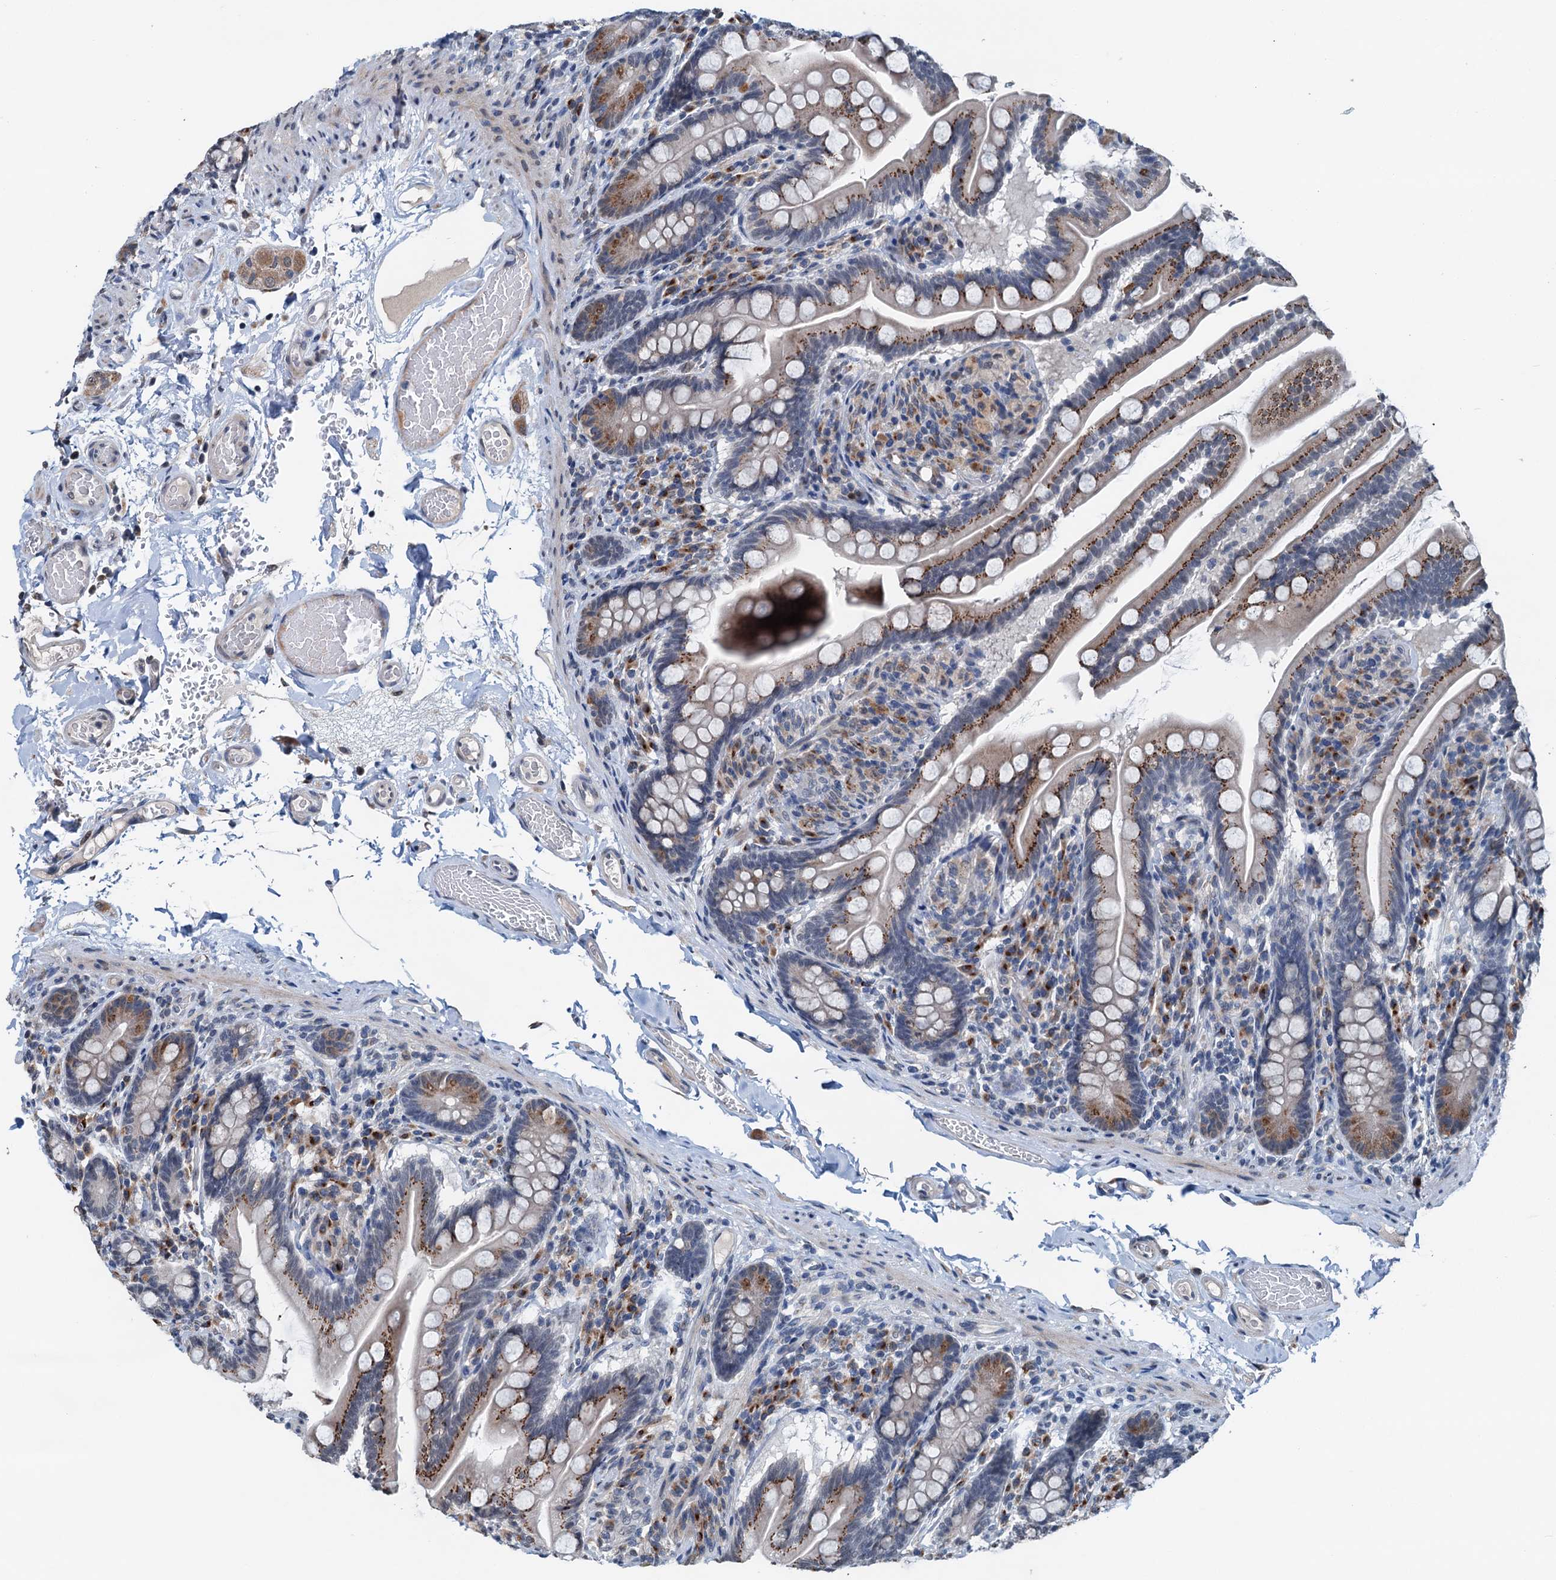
{"staining": {"intensity": "weak", "quantity": "25%-75%", "location": "cytoplasmic/membranous"}, "tissue": "small intestine", "cell_type": "Glandular cells", "image_type": "normal", "snomed": [{"axis": "morphology", "description": "Normal tissue, NOS"}, {"axis": "topography", "description": "Small intestine"}], "caption": "Weak cytoplasmic/membranous expression for a protein is identified in approximately 25%-75% of glandular cells of unremarkable small intestine using immunohistochemistry.", "gene": "SHLD1", "patient": {"sex": "female", "age": 64}}